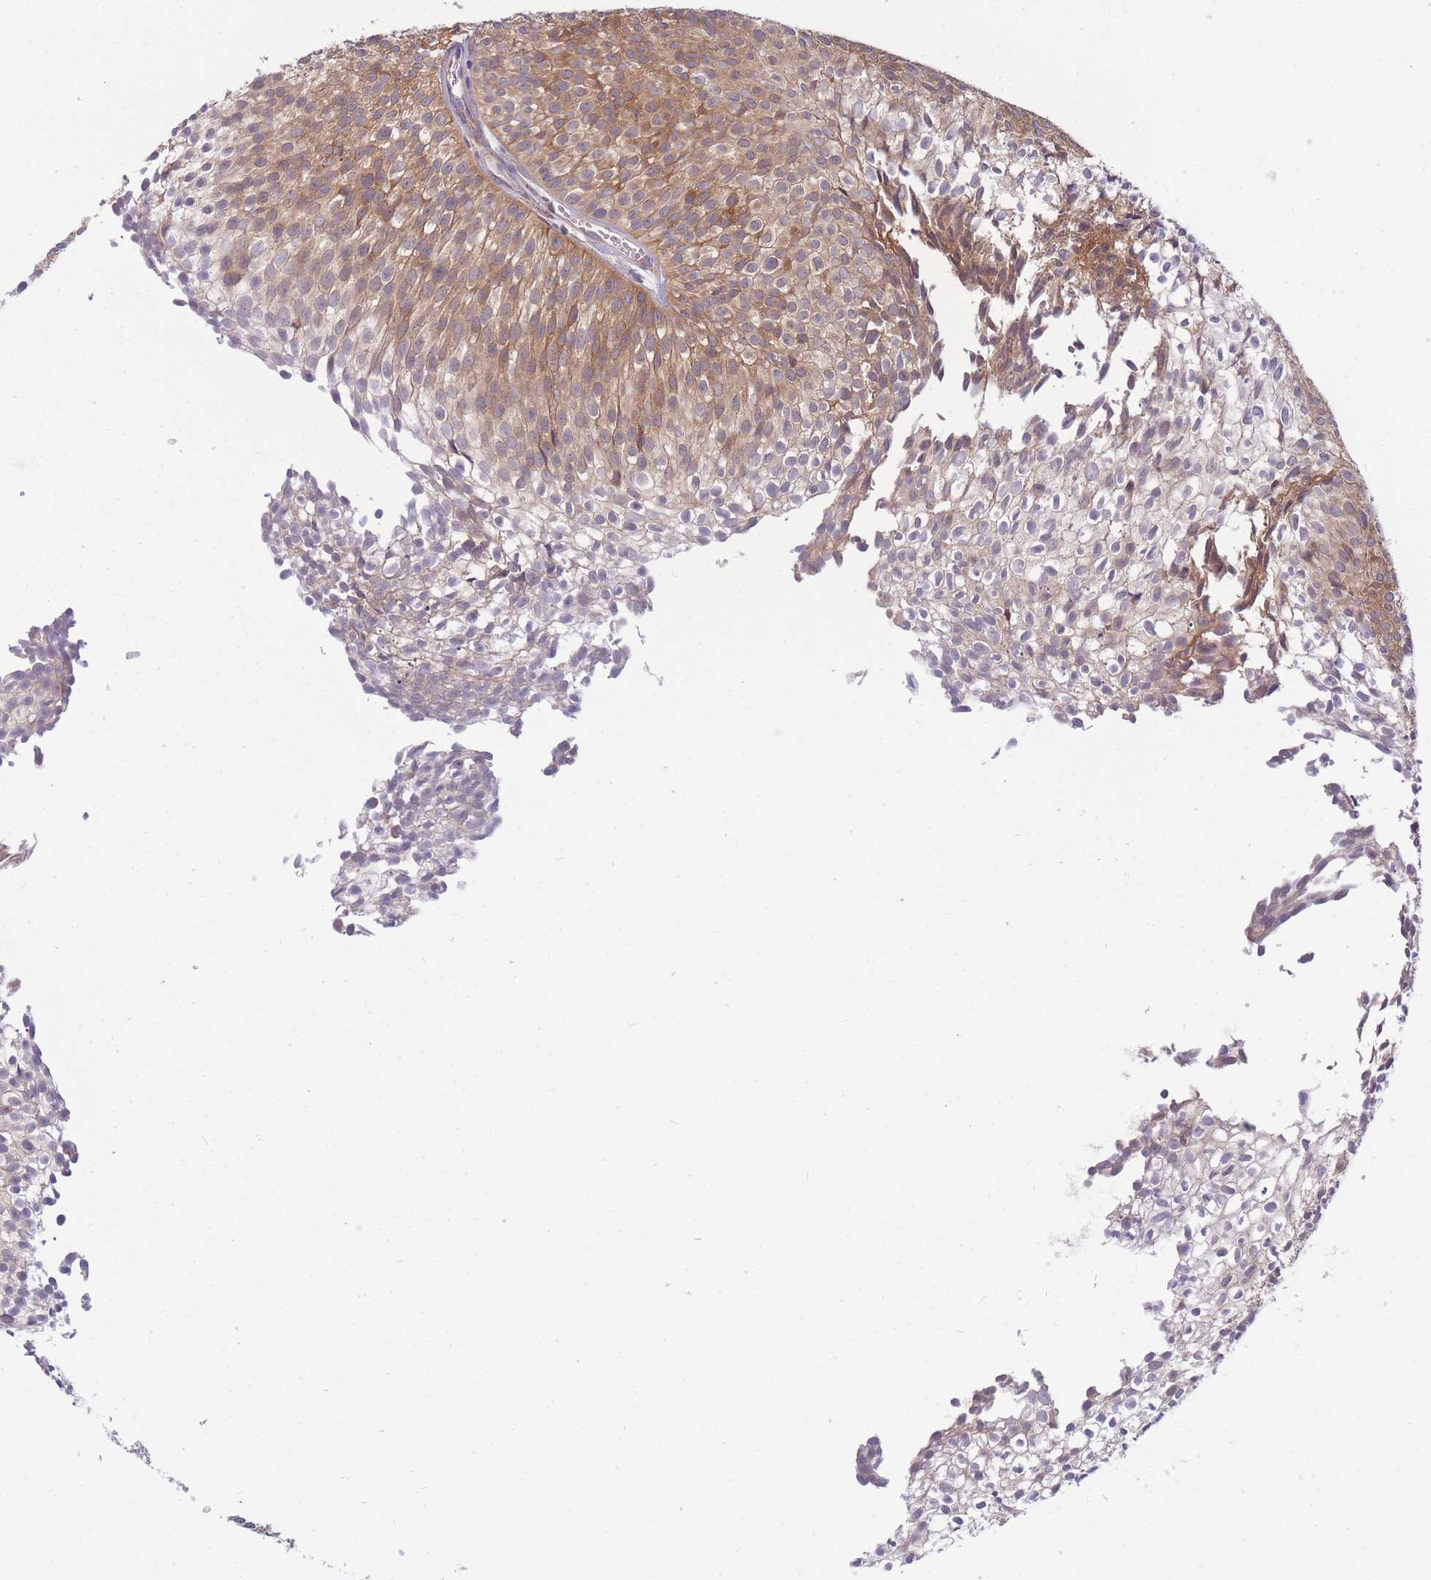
{"staining": {"intensity": "moderate", "quantity": ">75%", "location": "cytoplasmic/membranous"}, "tissue": "urothelial cancer", "cell_type": "Tumor cells", "image_type": "cancer", "snomed": [{"axis": "morphology", "description": "Urothelial carcinoma, Low grade"}, {"axis": "topography", "description": "Urinary bladder"}], "caption": "DAB immunohistochemical staining of human urothelial cancer shows moderate cytoplasmic/membranous protein staining in approximately >75% of tumor cells.", "gene": "PFDN6", "patient": {"sex": "male", "age": 91}}